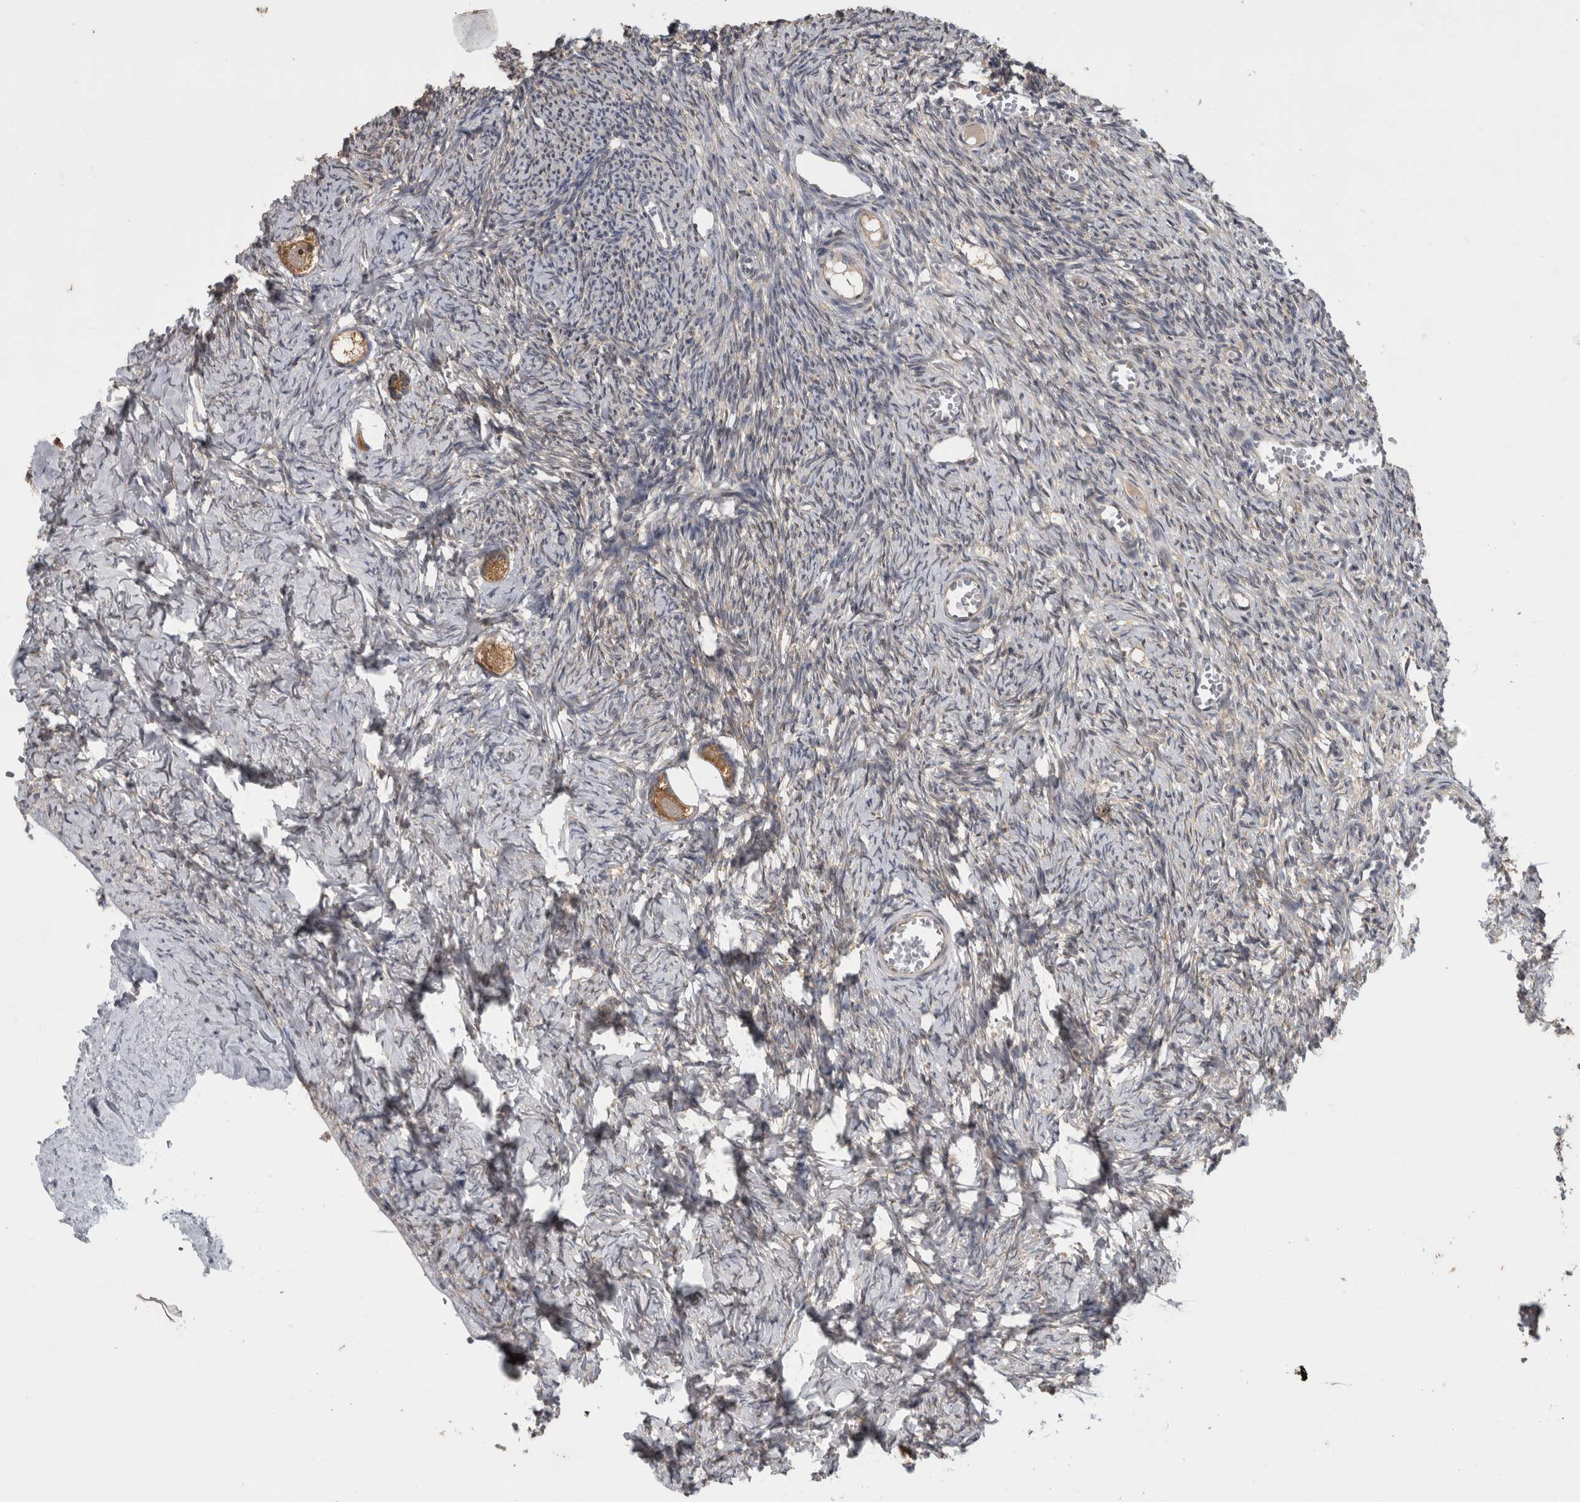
{"staining": {"intensity": "moderate", "quantity": ">75%", "location": "cytoplasmic/membranous"}, "tissue": "ovary", "cell_type": "Follicle cells", "image_type": "normal", "snomed": [{"axis": "morphology", "description": "Normal tissue, NOS"}, {"axis": "topography", "description": "Ovary"}], "caption": "An image of human ovary stained for a protein shows moderate cytoplasmic/membranous brown staining in follicle cells.", "gene": "ATXN2", "patient": {"sex": "female", "age": 27}}